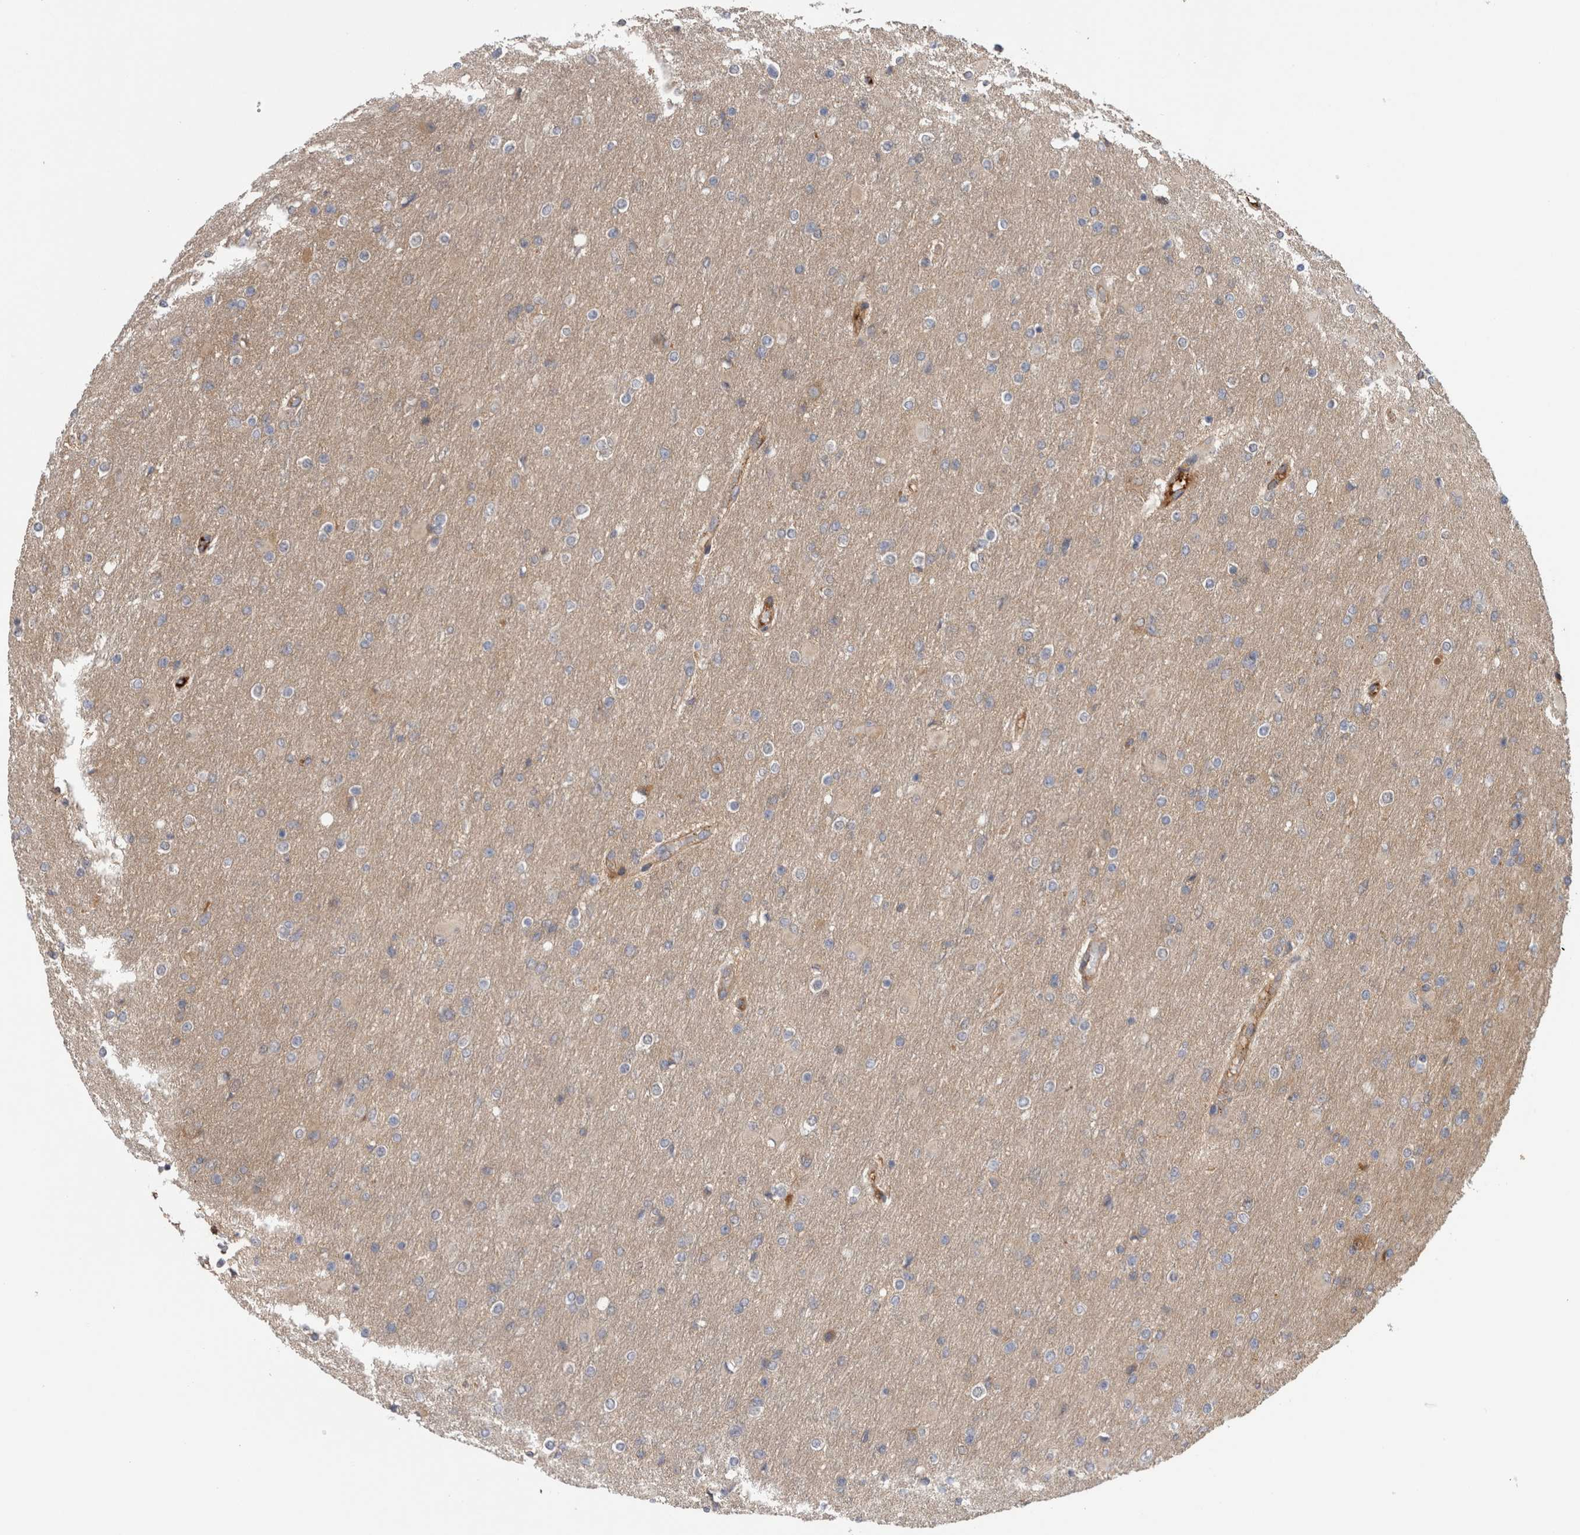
{"staining": {"intensity": "negative", "quantity": "none", "location": "none"}, "tissue": "glioma", "cell_type": "Tumor cells", "image_type": "cancer", "snomed": [{"axis": "morphology", "description": "Glioma, malignant, High grade"}, {"axis": "topography", "description": "Cerebral cortex"}], "caption": "This is an immunohistochemistry image of glioma. There is no expression in tumor cells.", "gene": "TBCE", "patient": {"sex": "female", "age": 36}}